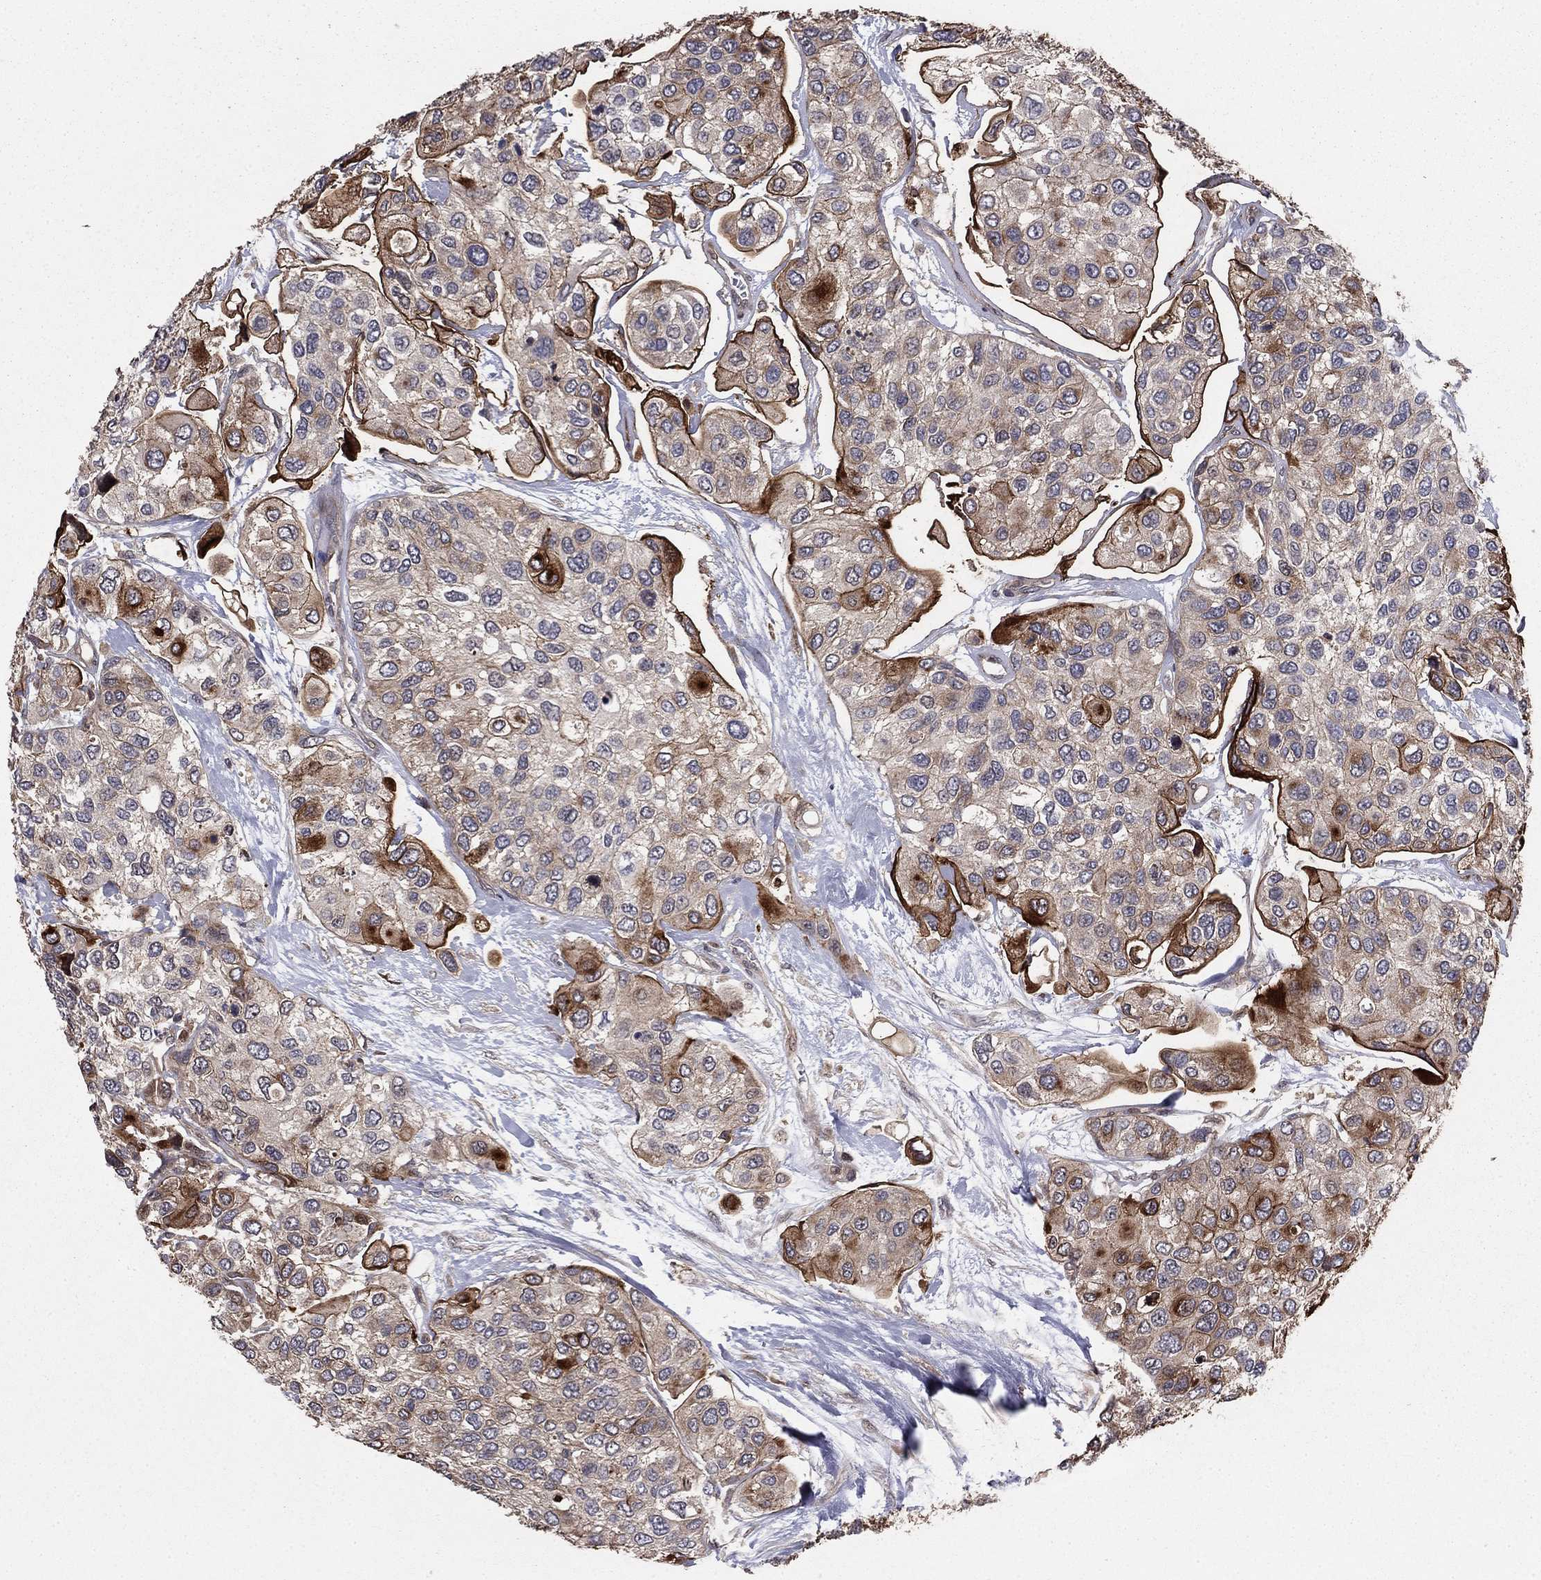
{"staining": {"intensity": "strong", "quantity": "<25%", "location": "cytoplasmic/membranous"}, "tissue": "urothelial cancer", "cell_type": "Tumor cells", "image_type": "cancer", "snomed": [{"axis": "morphology", "description": "Urothelial carcinoma, High grade"}, {"axis": "topography", "description": "Urinary bladder"}], "caption": "Immunohistochemistry (IHC) (DAB (3,3'-diaminobenzidine)) staining of human urothelial carcinoma (high-grade) reveals strong cytoplasmic/membranous protein staining in about <25% of tumor cells.", "gene": "GYG1", "patient": {"sex": "male", "age": 77}}